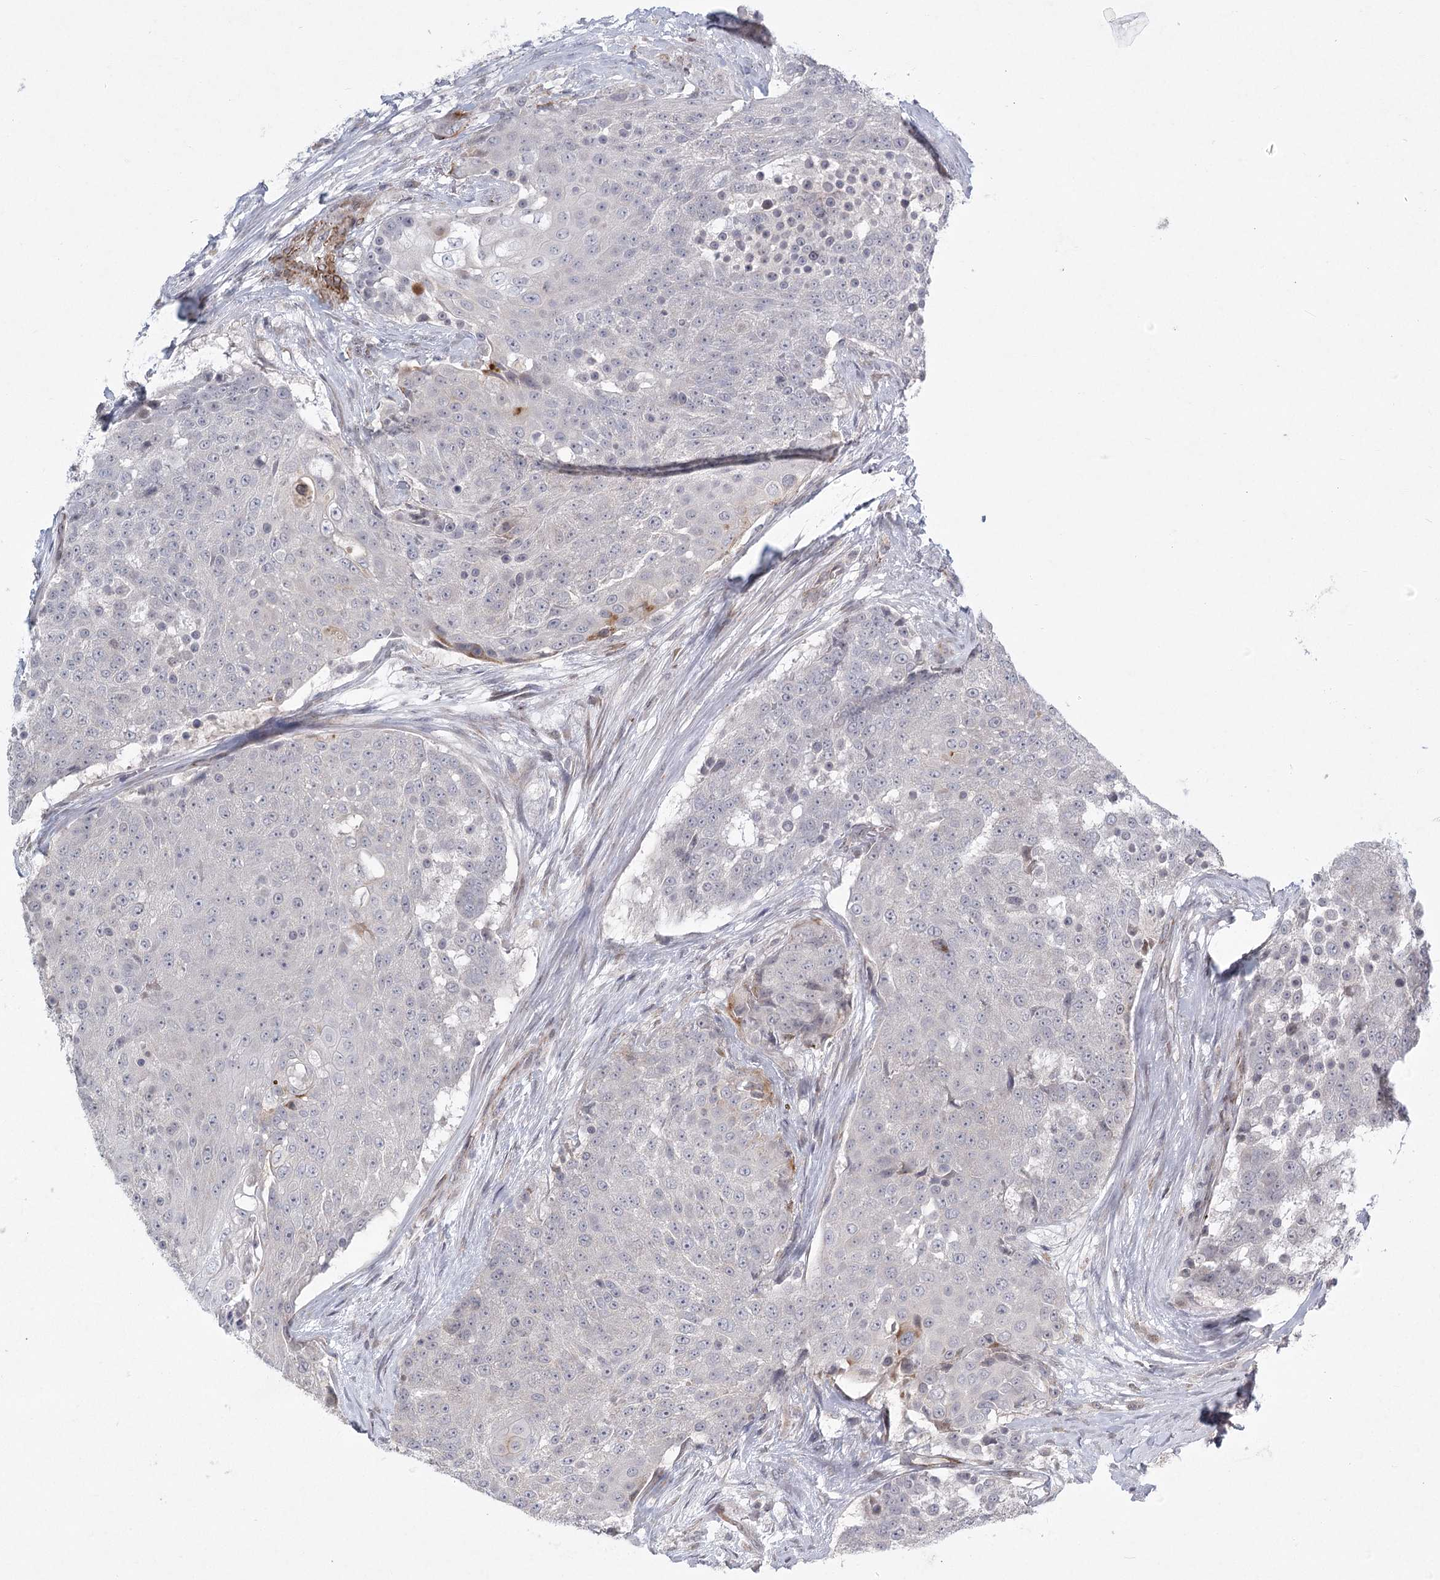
{"staining": {"intensity": "negative", "quantity": "none", "location": "none"}, "tissue": "urothelial cancer", "cell_type": "Tumor cells", "image_type": "cancer", "snomed": [{"axis": "morphology", "description": "Urothelial carcinoma, High grade"}, {"axis": "topography", "description": "Urinary bladder"}], "caption": "Tumor cells show no significant expression in high-grade urothelial carcinoma.", "gene": "MEPE", "patient": {"sex": "female", "age": 63}}